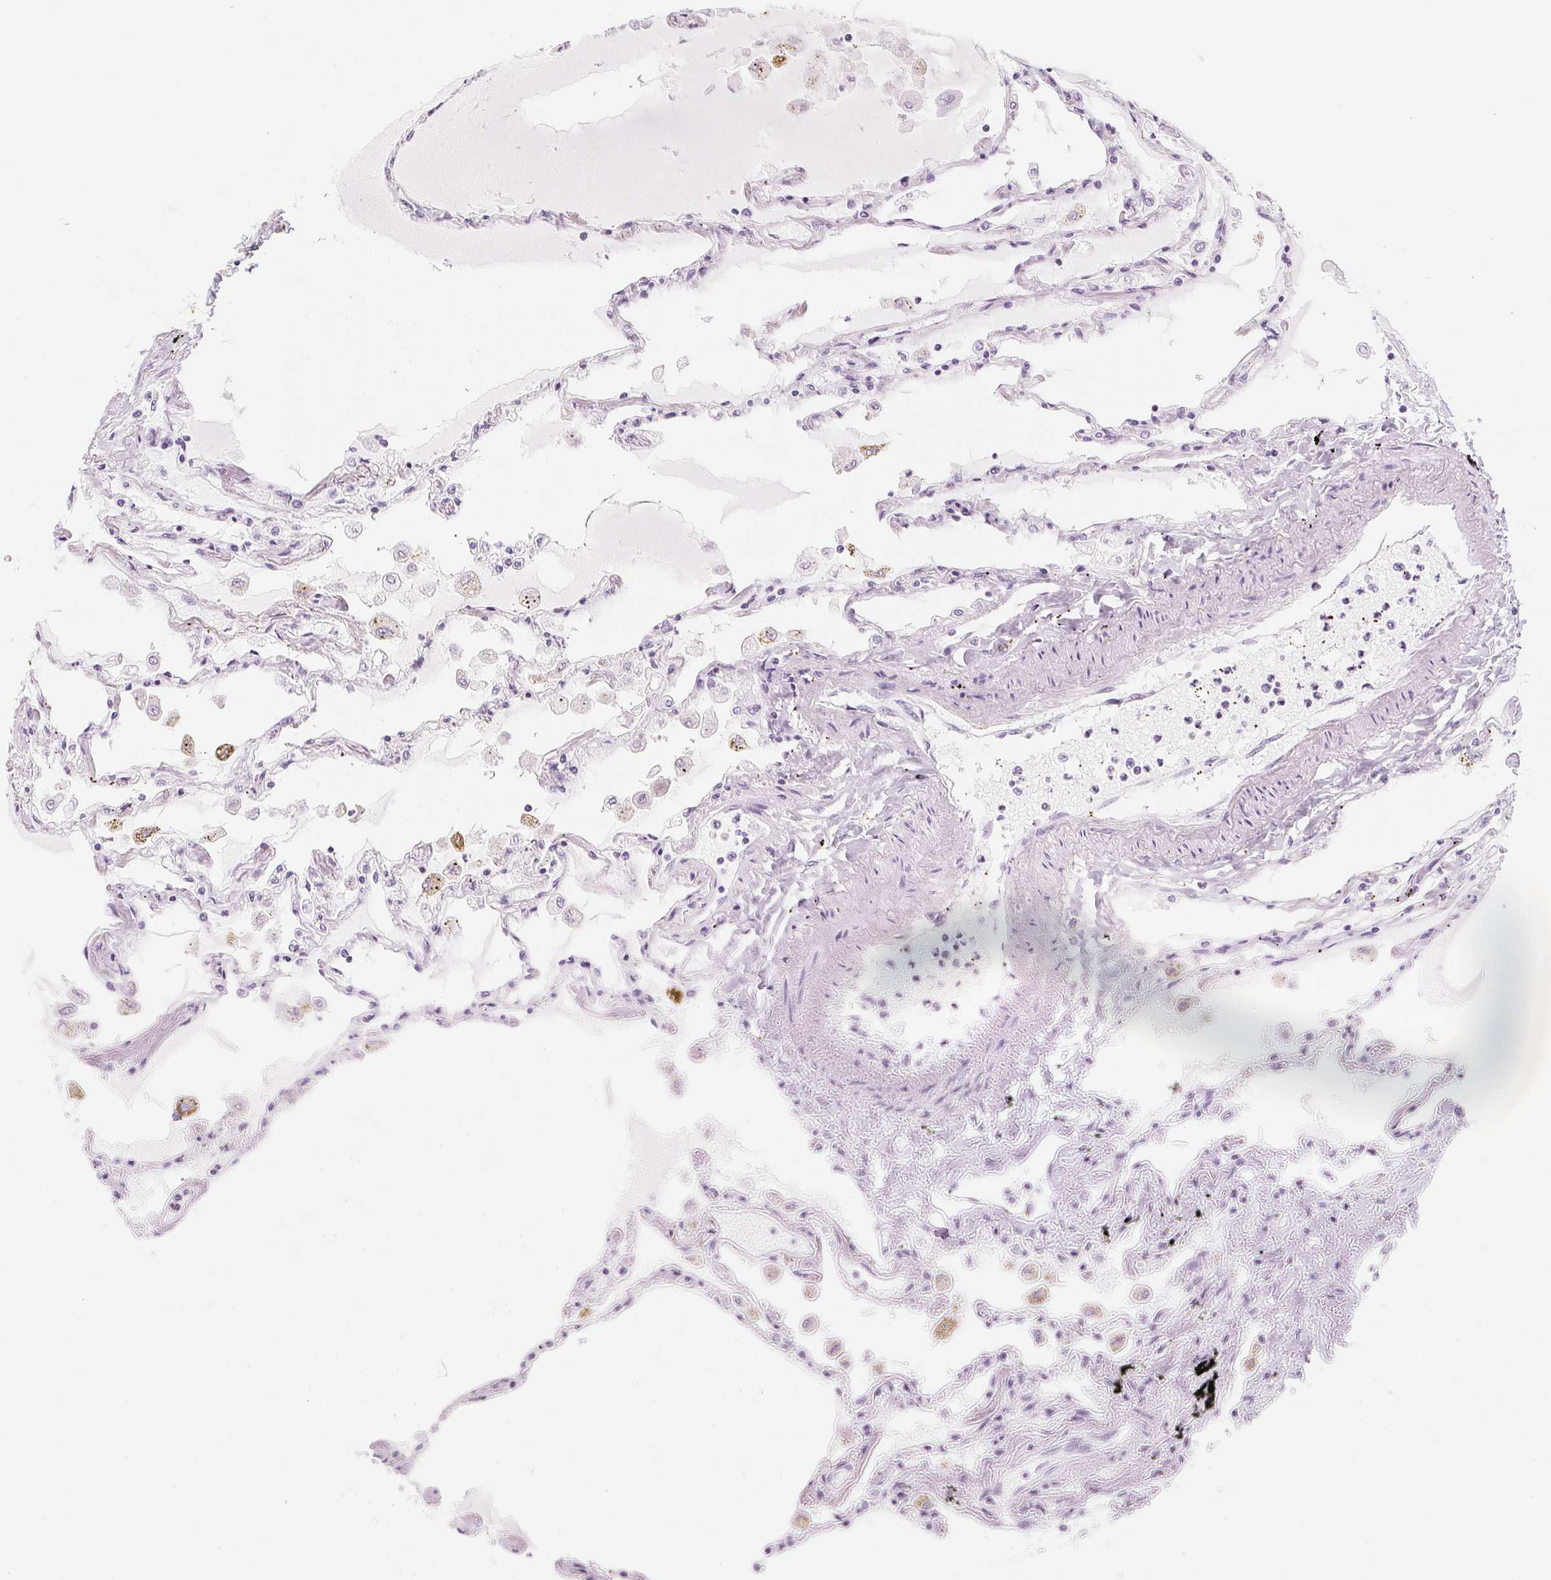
{"staining": {"intensity": "negative", "quantity": "none", "location": "none"}, "tissue": "lung", "cell_type": "Alveolar cells", "image_type": "normal", "snomed": [{"axis": "morphology", "description": "Normal tissue, NOS"}, {"axis": "morphology", "description": "Adenocarcinoma, NOS"}, {"axis": "topography", "description": "Cartilage tissue"}, {"axis": "topography", "description": "Lung"}], "caption": "This histopathology image is of benign lung stained with immunohistochemistry (IHC) to label a protein in brown with the nuclei are counter-stained blue. There is no positivity in alveolar cells.", "gene": "ZIC4", "patient": {"sex": "female", "age": 67}}